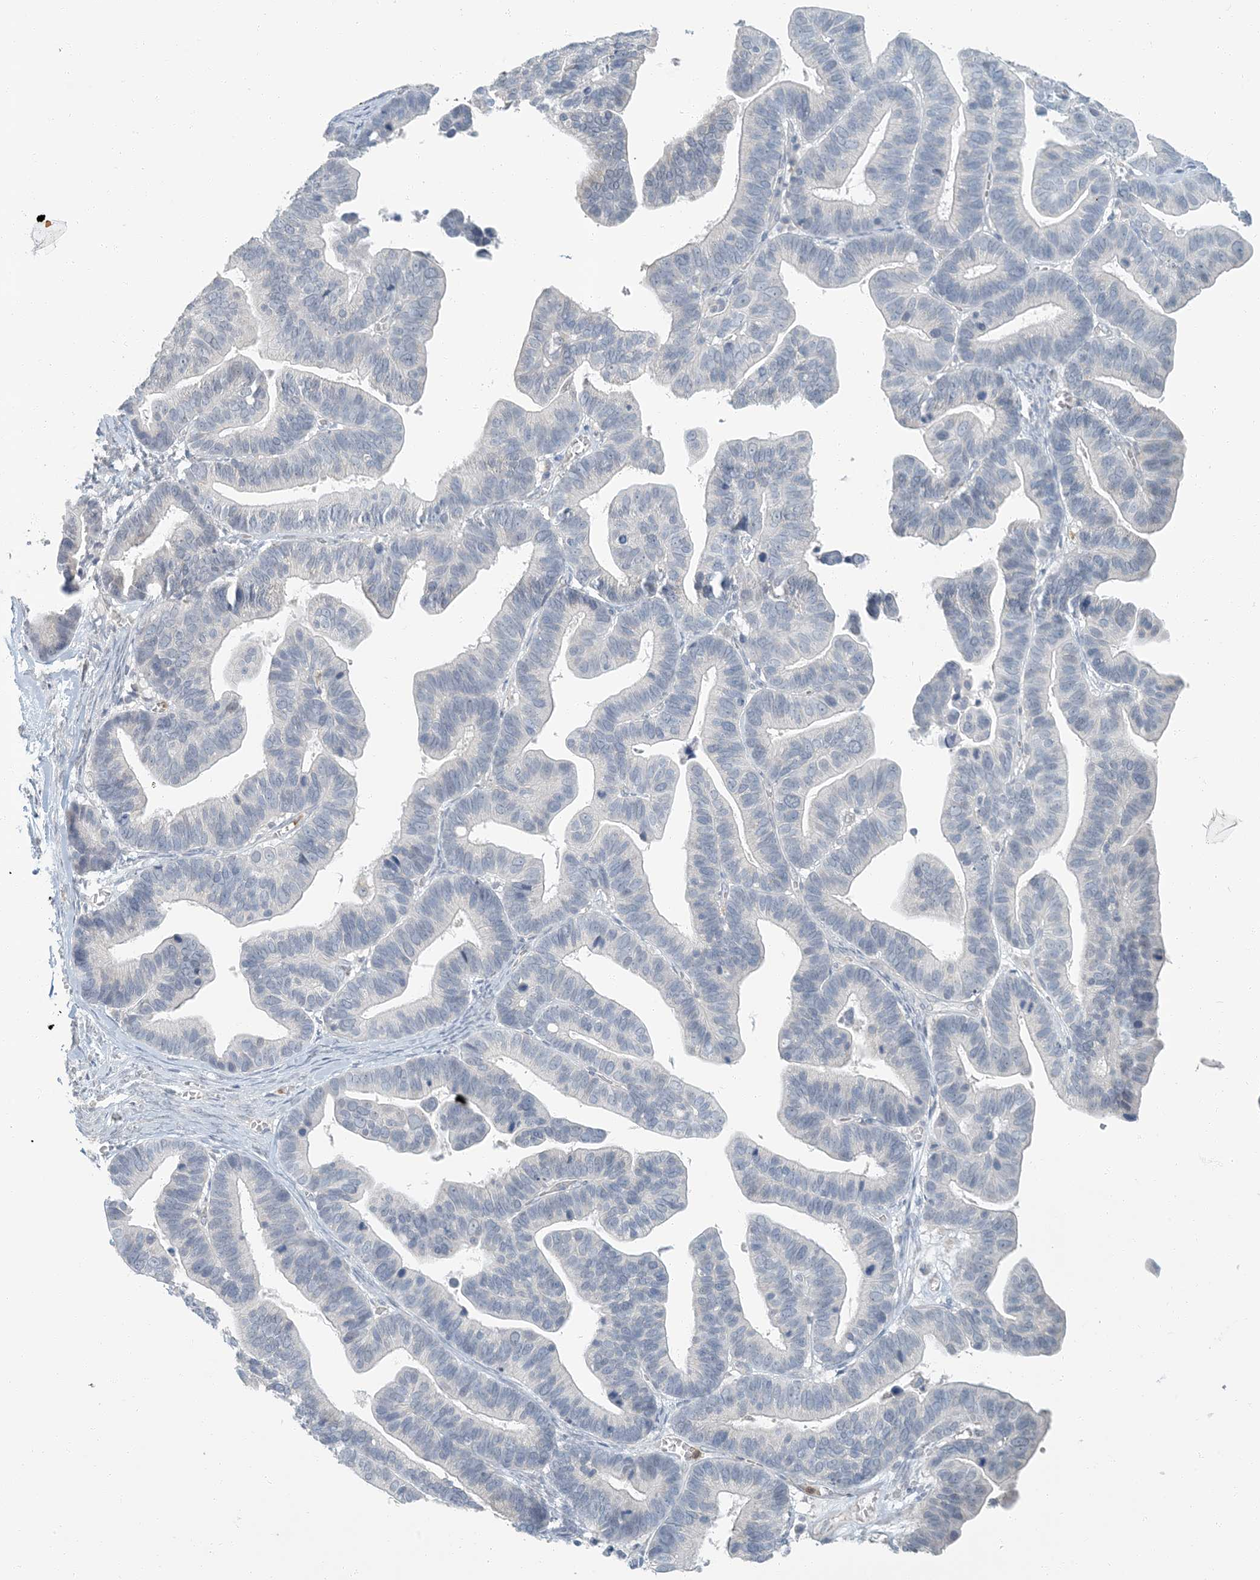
{"staining": {"intensity": "negative", "quantity": "none", "location": "none"}, "tissue": "ovarian cancer", "cell_type": "Tumor cells", "image_type": "cancer", "snomed": [{"axis": "morphology", "description": "Cystadenocarcinoma, serous, NOS"}, {"axis": "topography", "description": "Ovary"}], "caption": "Immunohistochemistry of ovarian serous cystadenocarcinoma displays no positivity in tumor cells.", "gene": "EPHA4", "patient": {"sex": "female", "age": 56}}